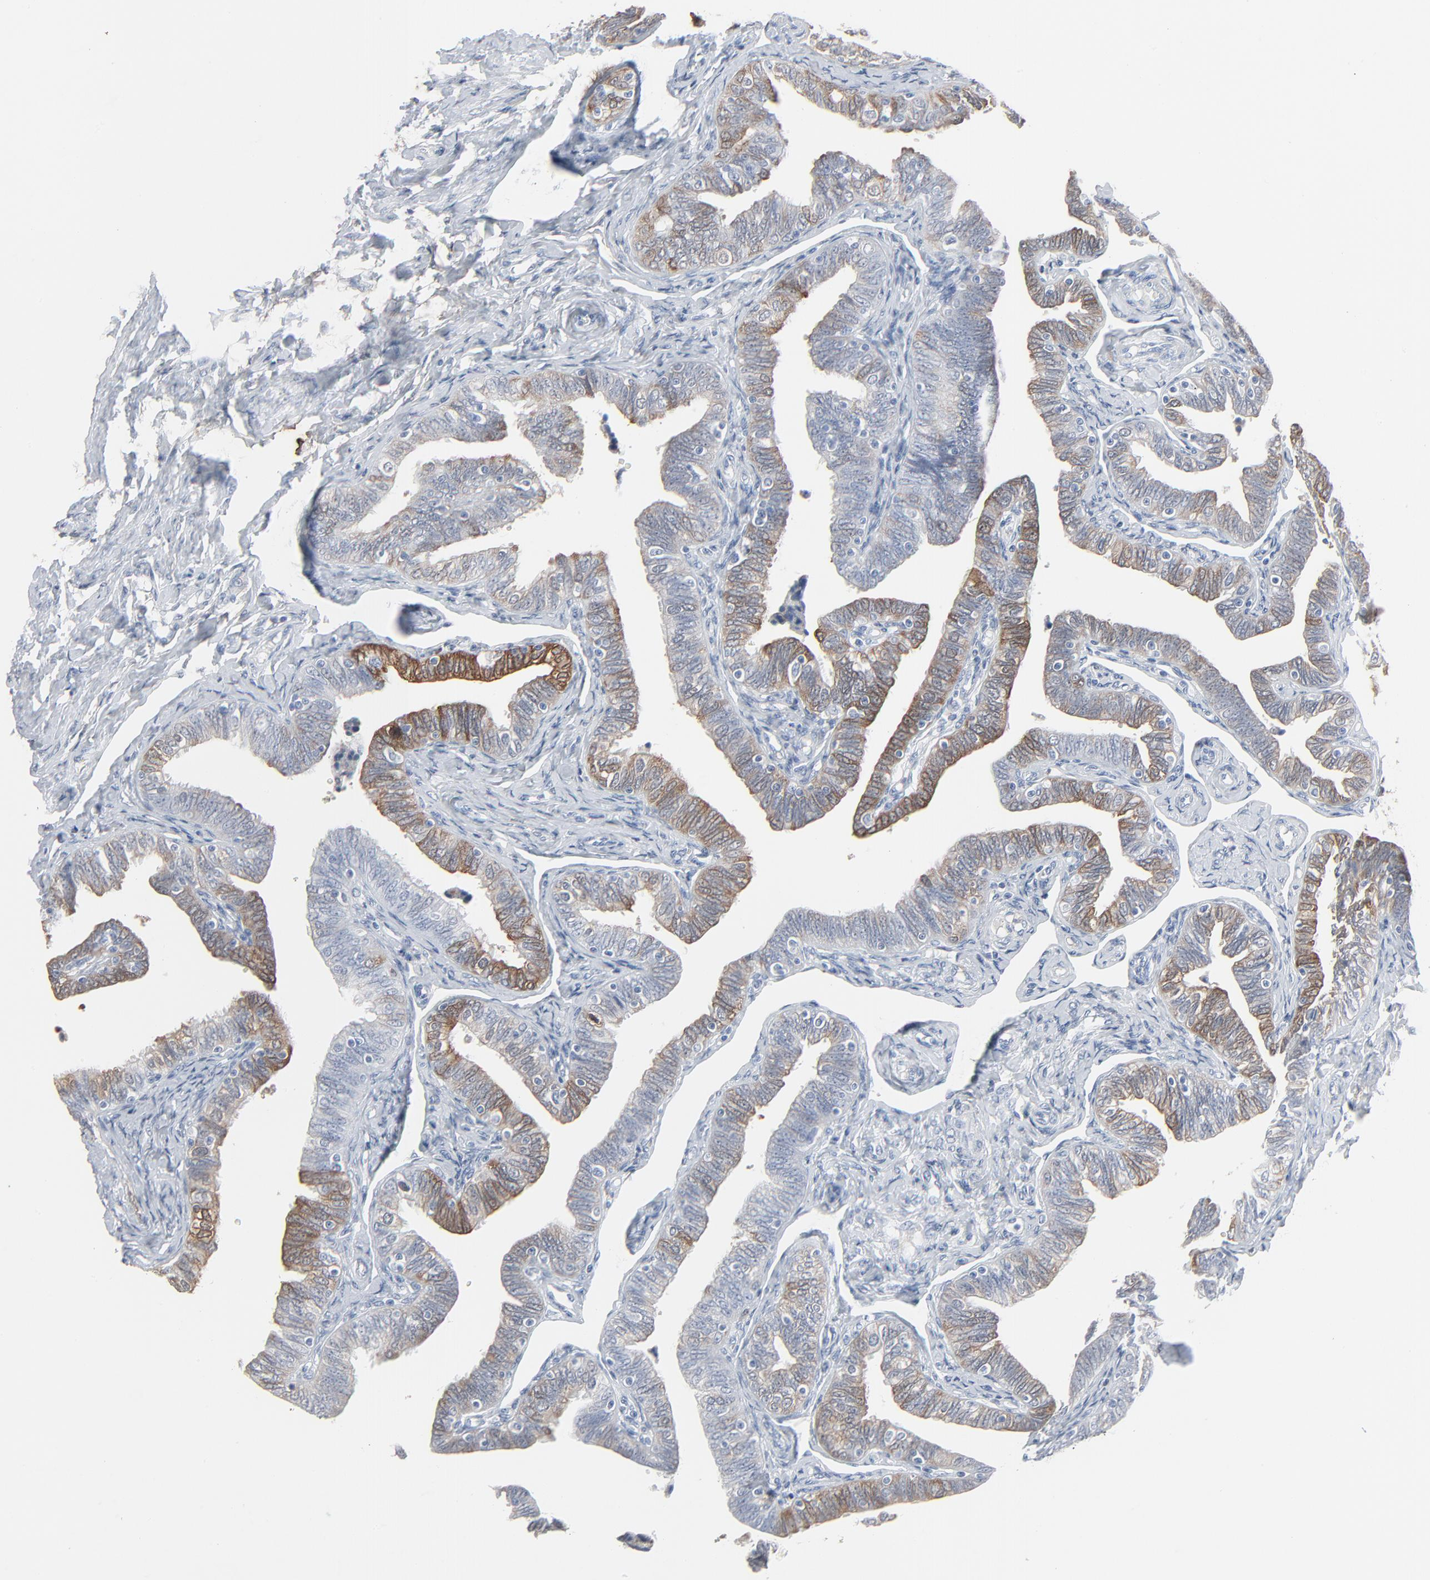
{"staining": {"intensity": "weak", "quantity": "25%-75%", "location": "cytoplasmic/membranous"}, "tissue": "fallopian tube", "cell_type": "Glandular cells", "image_type": "normal", "snomed": [{"axis": "morphology", "description": "Normal tissue, NOS"}, {"axis": "topography", "description": "Fallopian tube"}, {"axis": "topography", "description": "Ovary"}], "caption": "Glandular cells show low levels of weak cytoplasmic/membranous positivity in about 25%-75% of cells in unremarkable human fallopian tube. (DAB (3,3'-diaminobenzidine) = brown stain, brightfield microscopy at high magnification).", "gene": "PHGDH", "patient": {"sex": "female", "age": 69}}